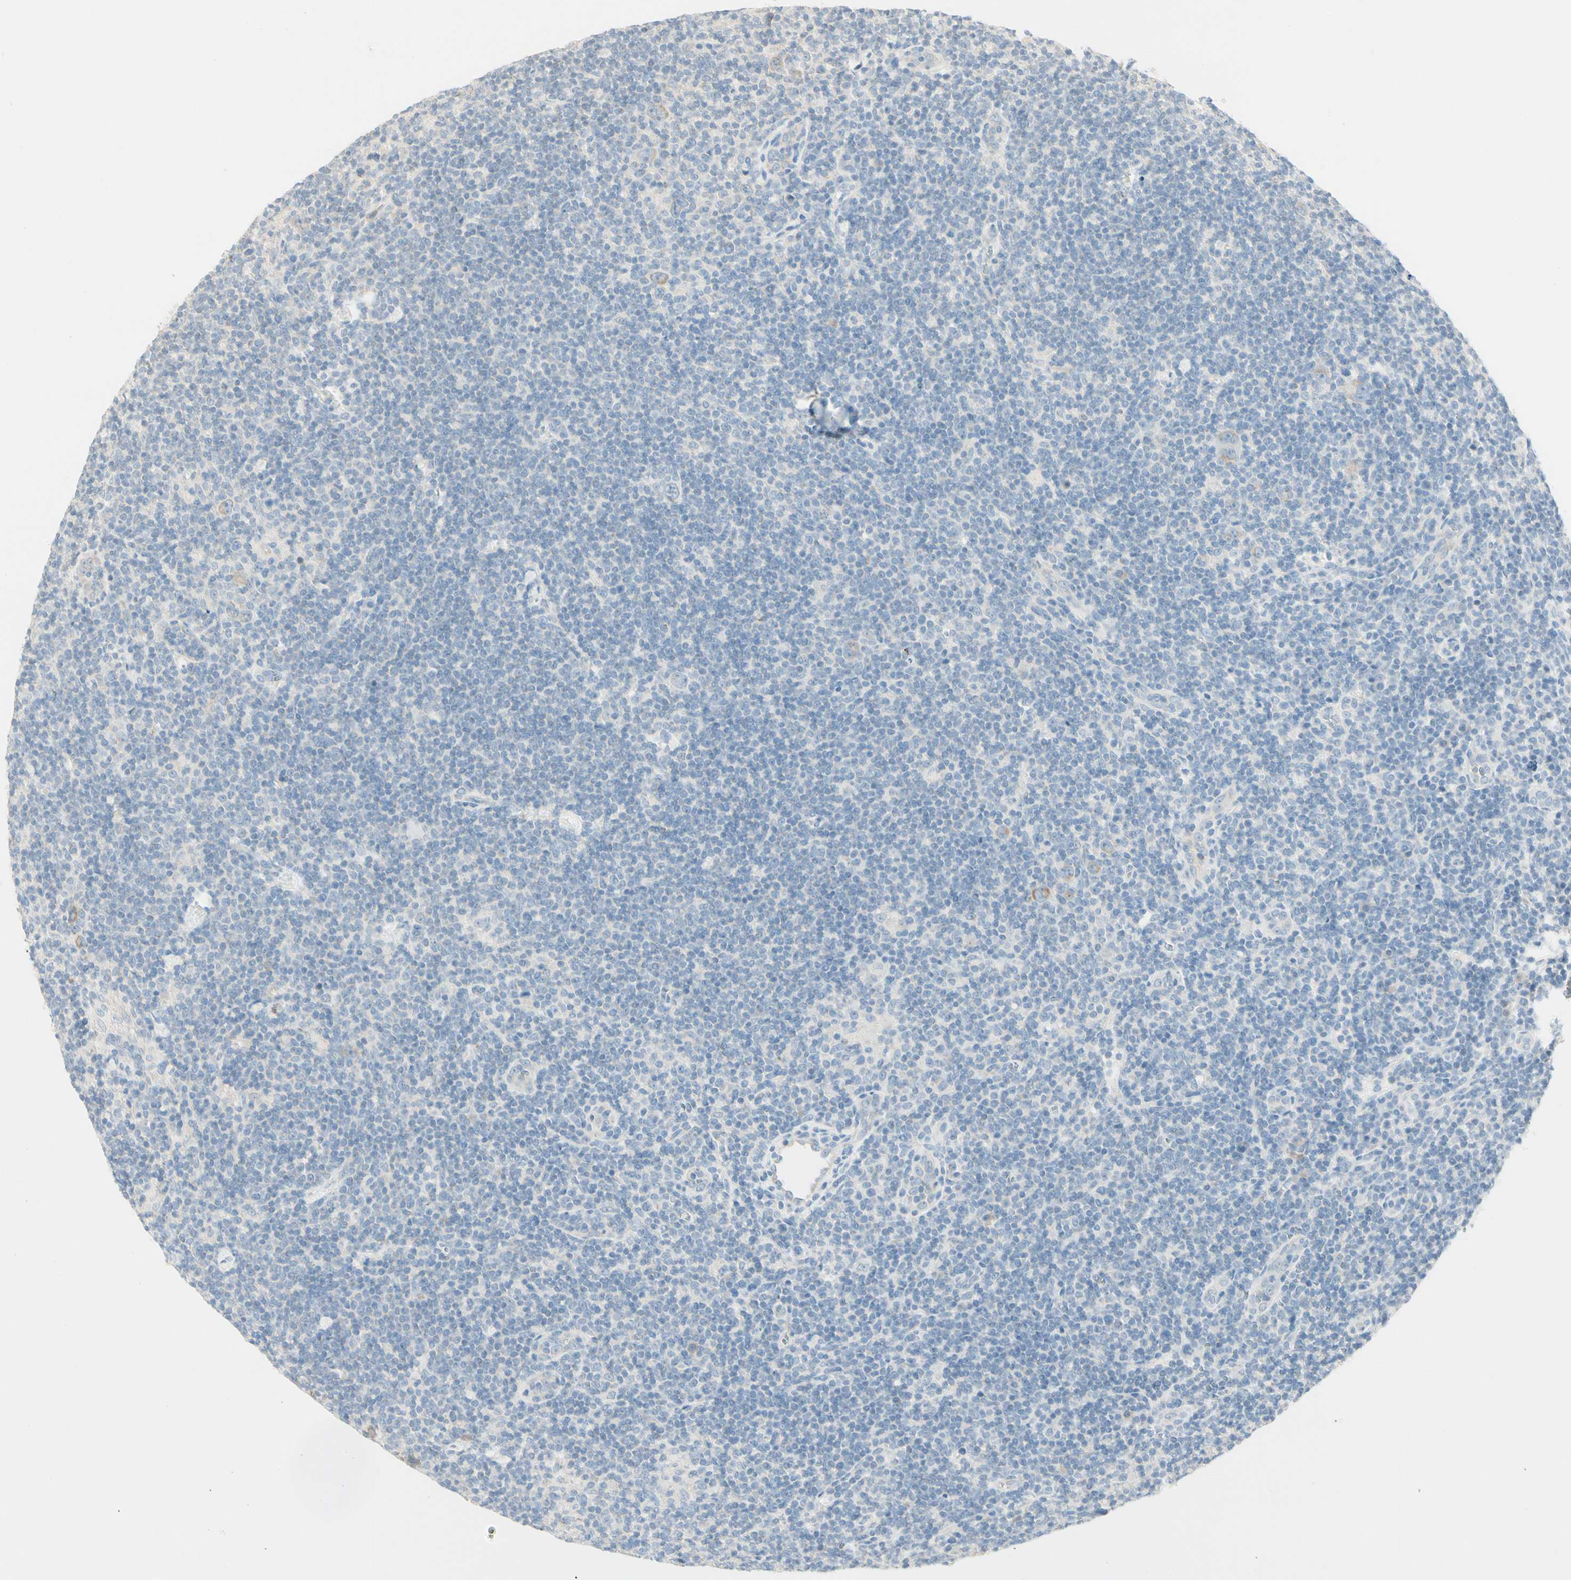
{"staining": {"intensity": "weak", "quantity": ">75%", "location": "cytoplasmic/membranous"}, "tissue": "lymphoma", "cell_type": "Tumor cells", "image_type": "cancer", "snomed": [{"axis": "morphology", "description": "Hodgkin's disease, NOS"}, {"axis": "topography", "description": "Lymph node"}], "caption": "Lymphoma stained for a protein reveals weak cytoplasmic/membranous positivity in tumor cells. (brown staining indicates protein expression, while blue staining denotes nuclei).", "gene": "ALDH18A1", "patient": {"sex": "female", "age": 57}}